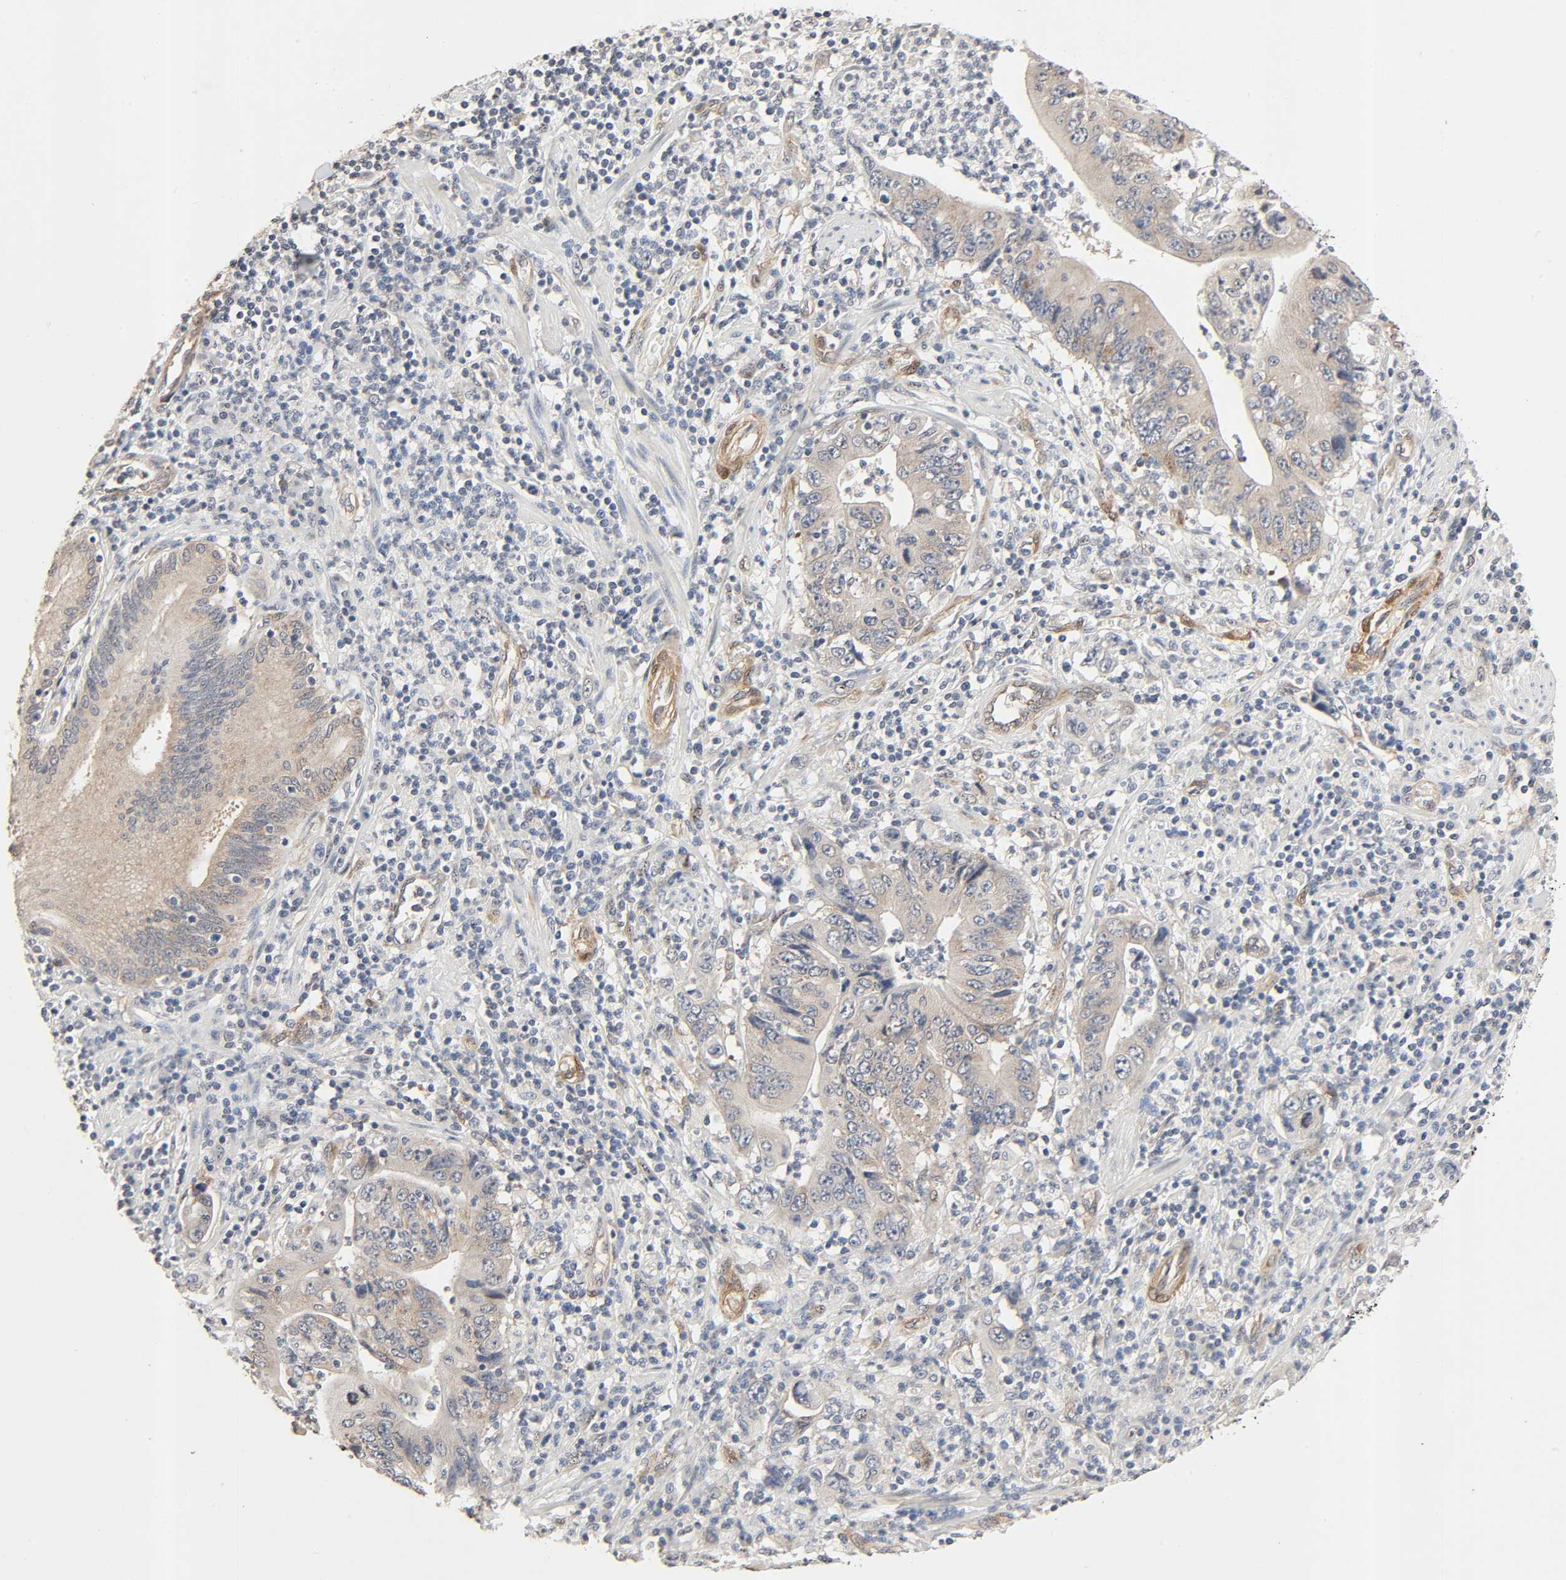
{"staining": {"intensity": "weak", "quantity": ">75%", "location": "cytoplasmic/membranous"}, "tissue": "pancreatic cancer", "cell_type": "Tumor cells", "image_type": "cancer", "snomed": [{"axis": "morphology", "description": "Adenocarcinoma, NOS"}, {"axis": "topography", "description": "Pancreas"}], "caption": "Immunohistochemical staining of human adenocarcinoma (pancreatic) reveals low levels of weak cytoplasmic/membranous expression in approximately >75% of tumor cells.", "gene": "PTK2", "patient": {"sex": "female", "age": 48}}